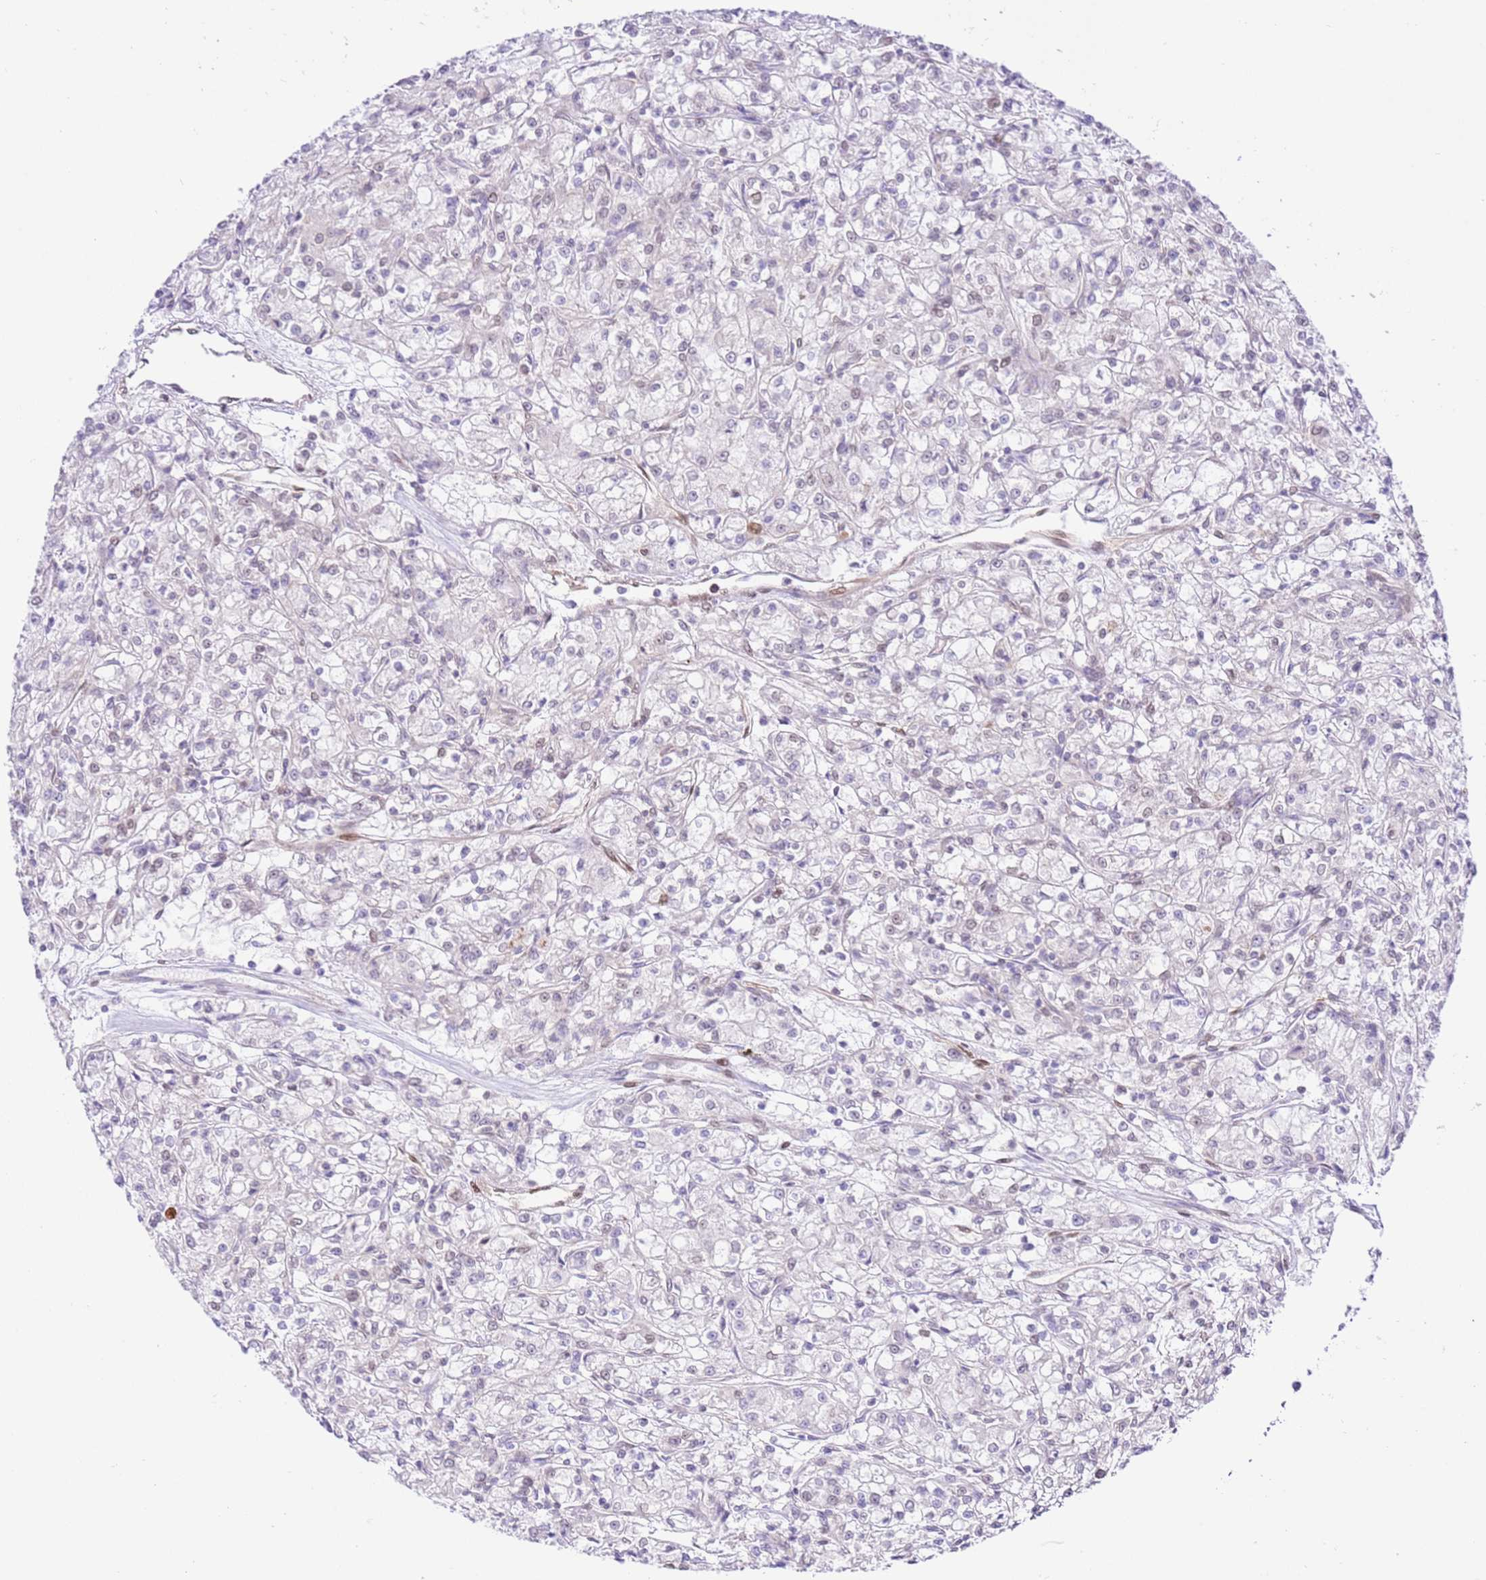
{"staining": {"intensity": "negative", "quantity": "none", "location": "none"}, "tissue": "renal cancer", "cell_type": "Tumor cells", "image_type": "cancer", "snomed": [{"axis": "morphology", "description": "Adenocarcinoma, NOS"}, {"axis": "topography", "description": "Kidney"}], "caption": "This histopathology image is of renal adenocarcinoma stained with immunohistochemistry (IHC) to label a protein in brown with the nuclei are counter-stained blue. There is no staining in tumor cells.", "gene": "TRIM37", "patient": {"sex": "female", "age": 59}}